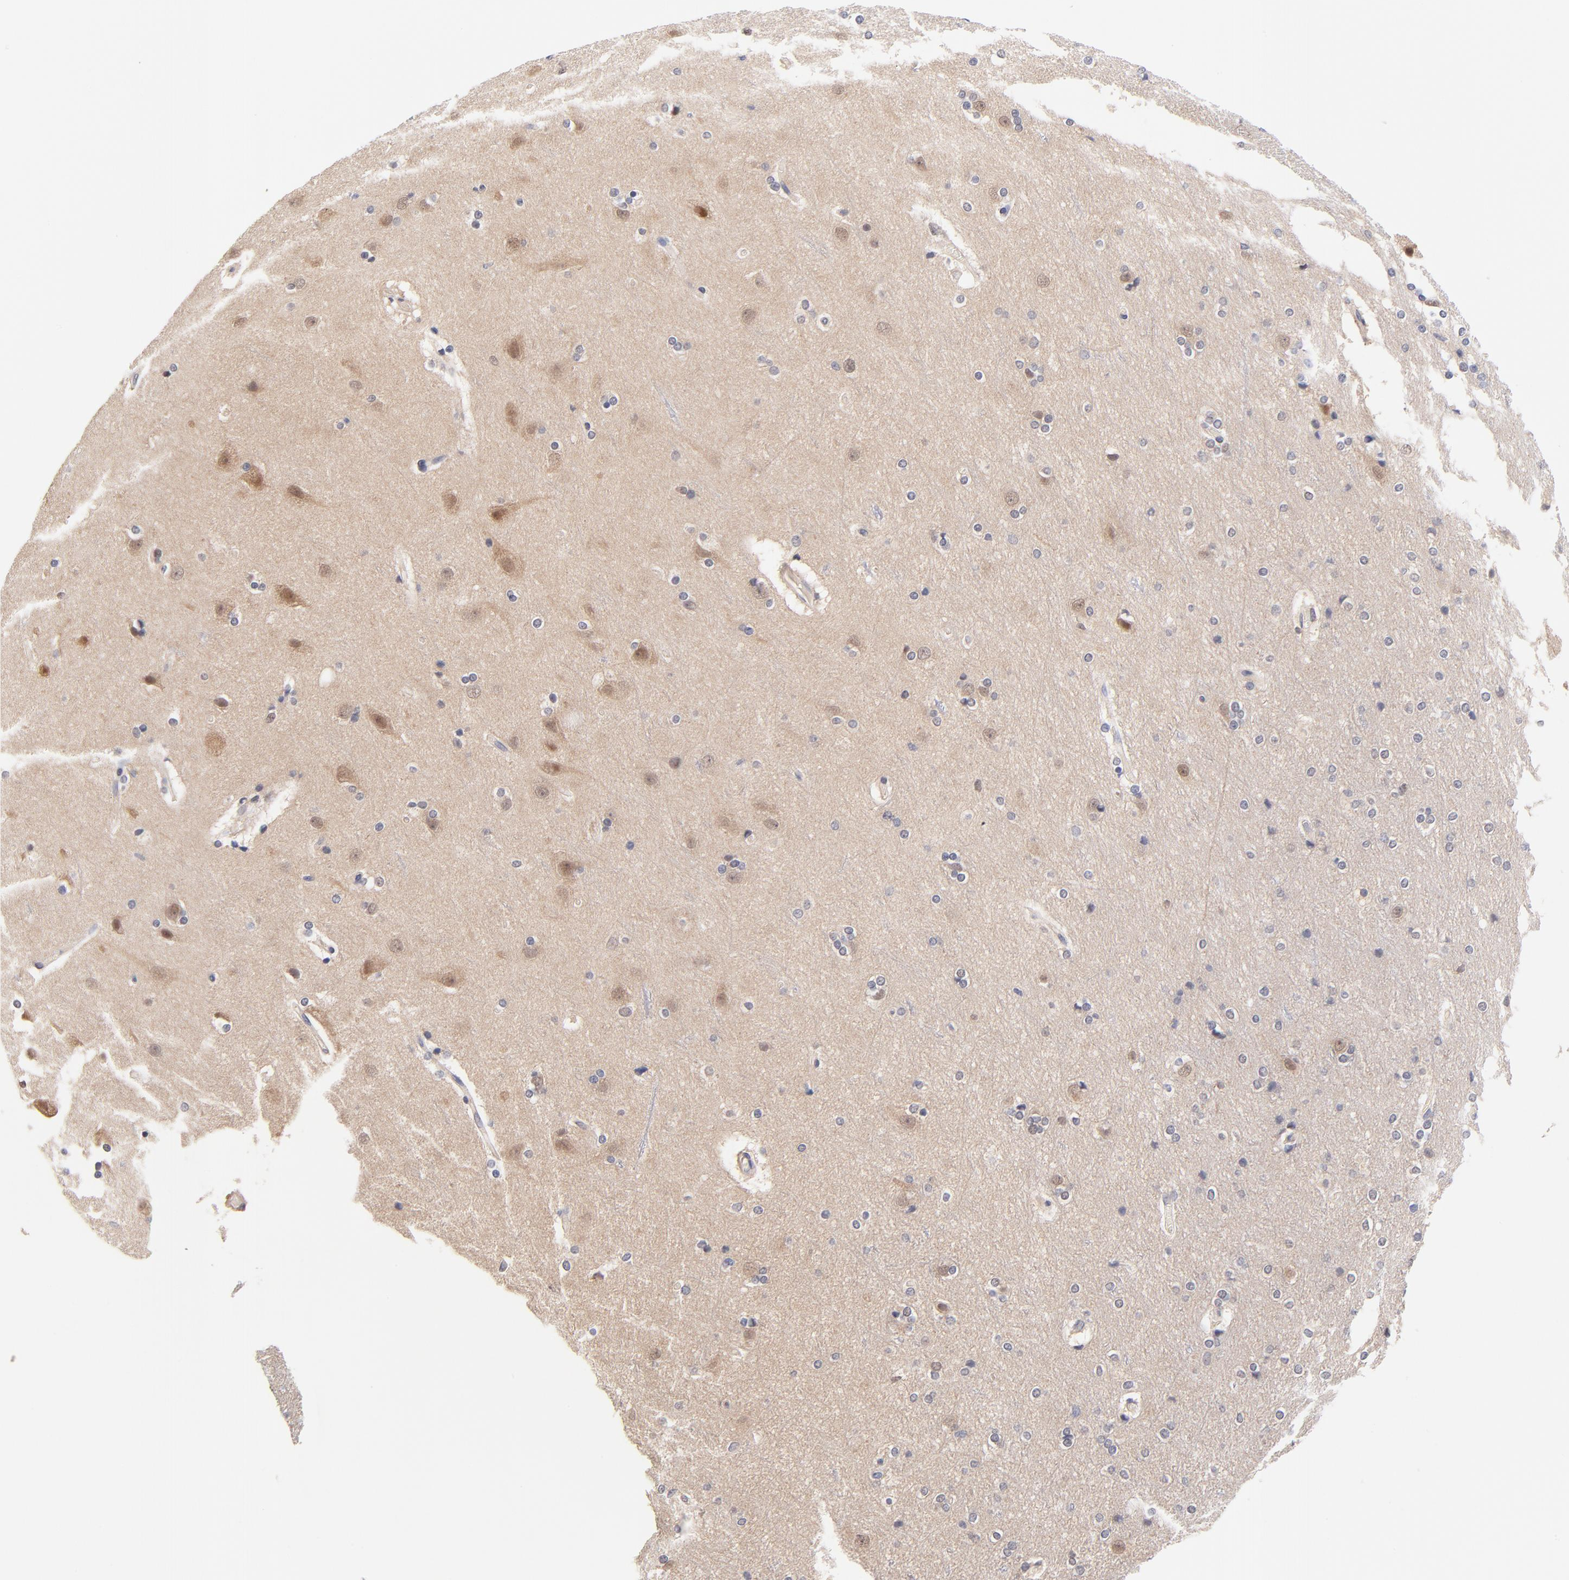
{"staining": {"intensity": "negative", "quantity": "none", "location": "none"}, "tissue": "cerebral cortex", "cell_type": "Endothelial cells", "image_type": "normal", "snomed": [{"axis": "morphology", "description": "Normal tissue, NOS"}, {"axis": "topography", "description": "Cerebral cortex"}], "caption": "Human cerebral cortex stained for a protein using immunohistochemistry (IHC) reveals no positivity in endothelial cells.", "gene": "TXNL1", "patient": {"sex": "male", "age": 62}}